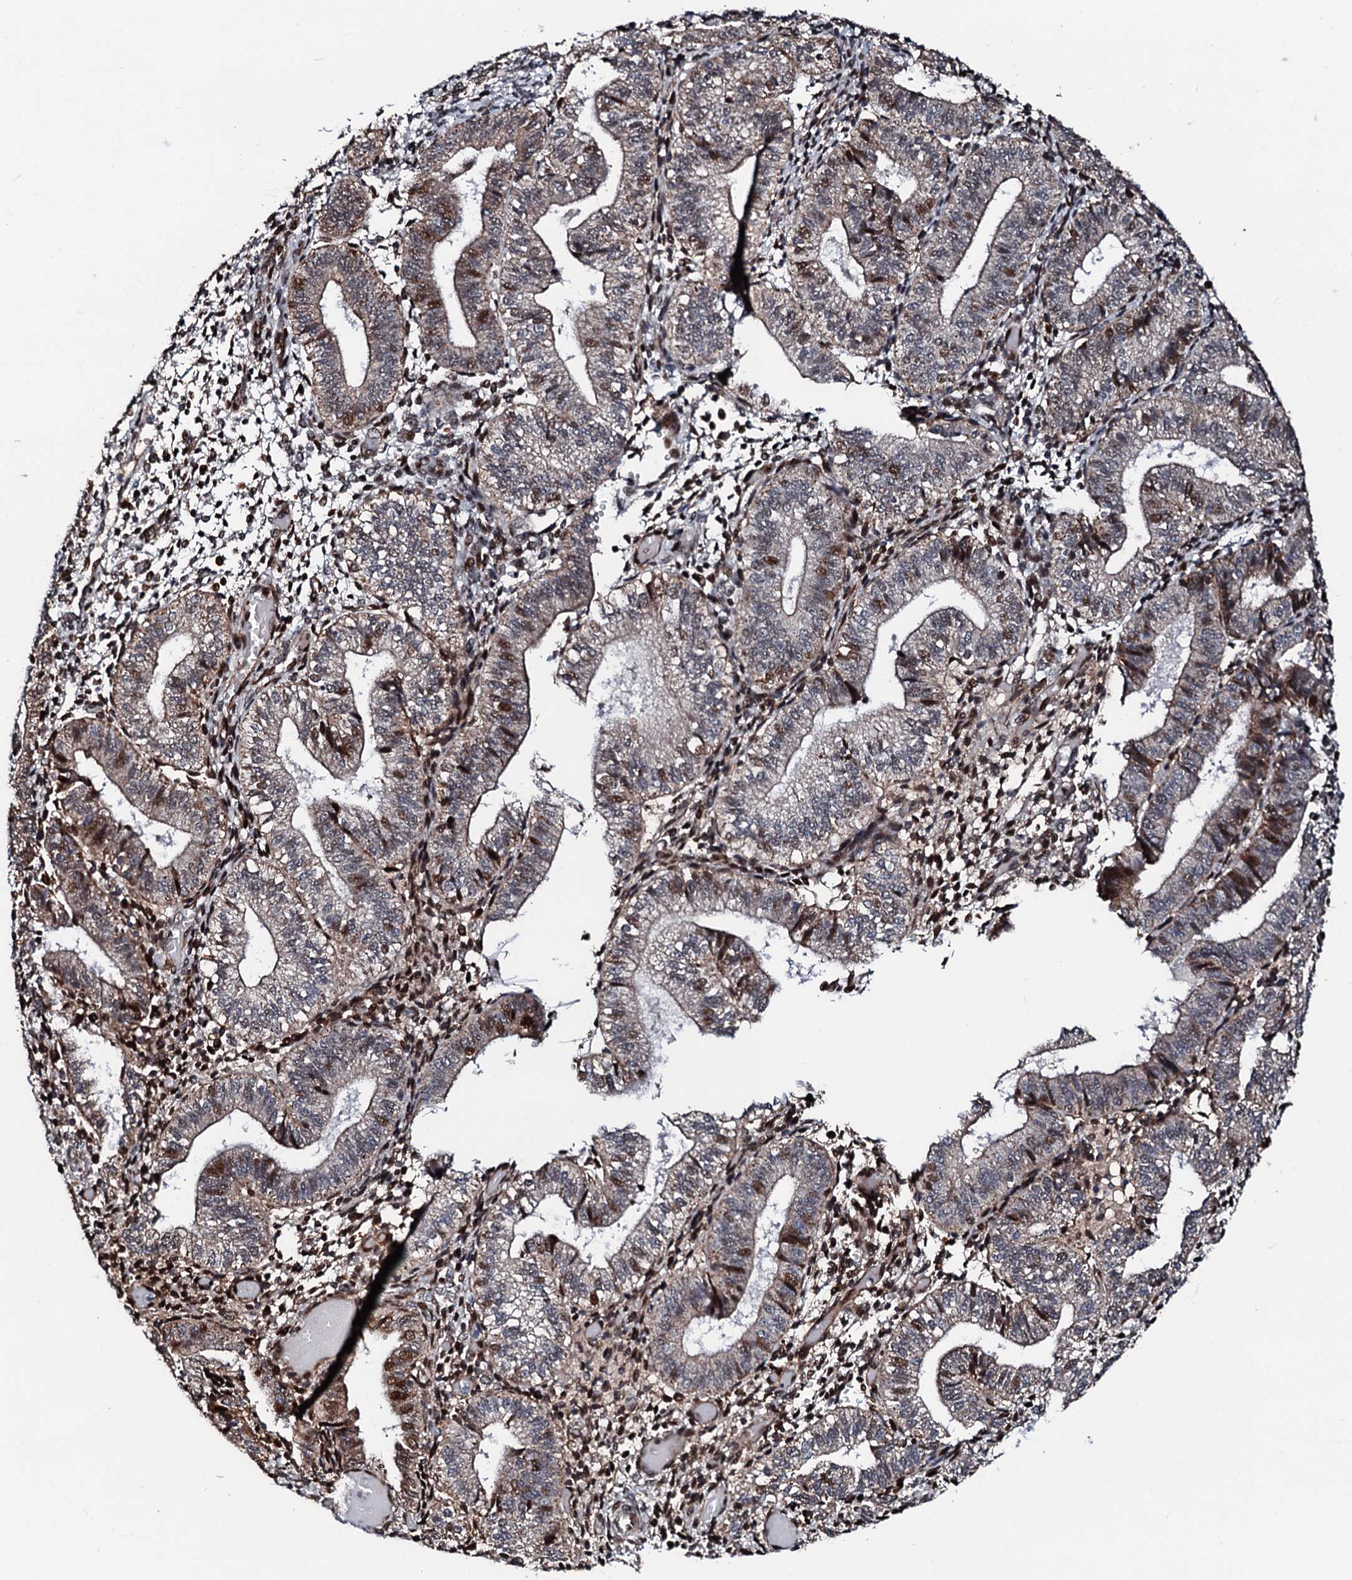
{"staining": {"intensity": "moderate", "quantity": "25%-75%", "location": "cytoplasmic/membranous,nuclear"}, "tissue": "endometrium", "cell_type": "Cells in endometrial stroma", "image_type": "normal", "snomed": [{"axis": "morphology", "description": "Normal tissue, NOS"}, {"axis": "topography", "description": "Endometrium"}], "caption": "Protein expression analysis of unremarkable human endometrium reveals moderate cytoplasmic/membranous,nuclear positivity in about 25%-75% of cells in endometrial stroma. (DAB (3,3'-diaminobenzidine) IHC with brightfield microscopy, high magnification).", "gene": "KIF18A", "patient": {"sex": "female", "age": 34}}